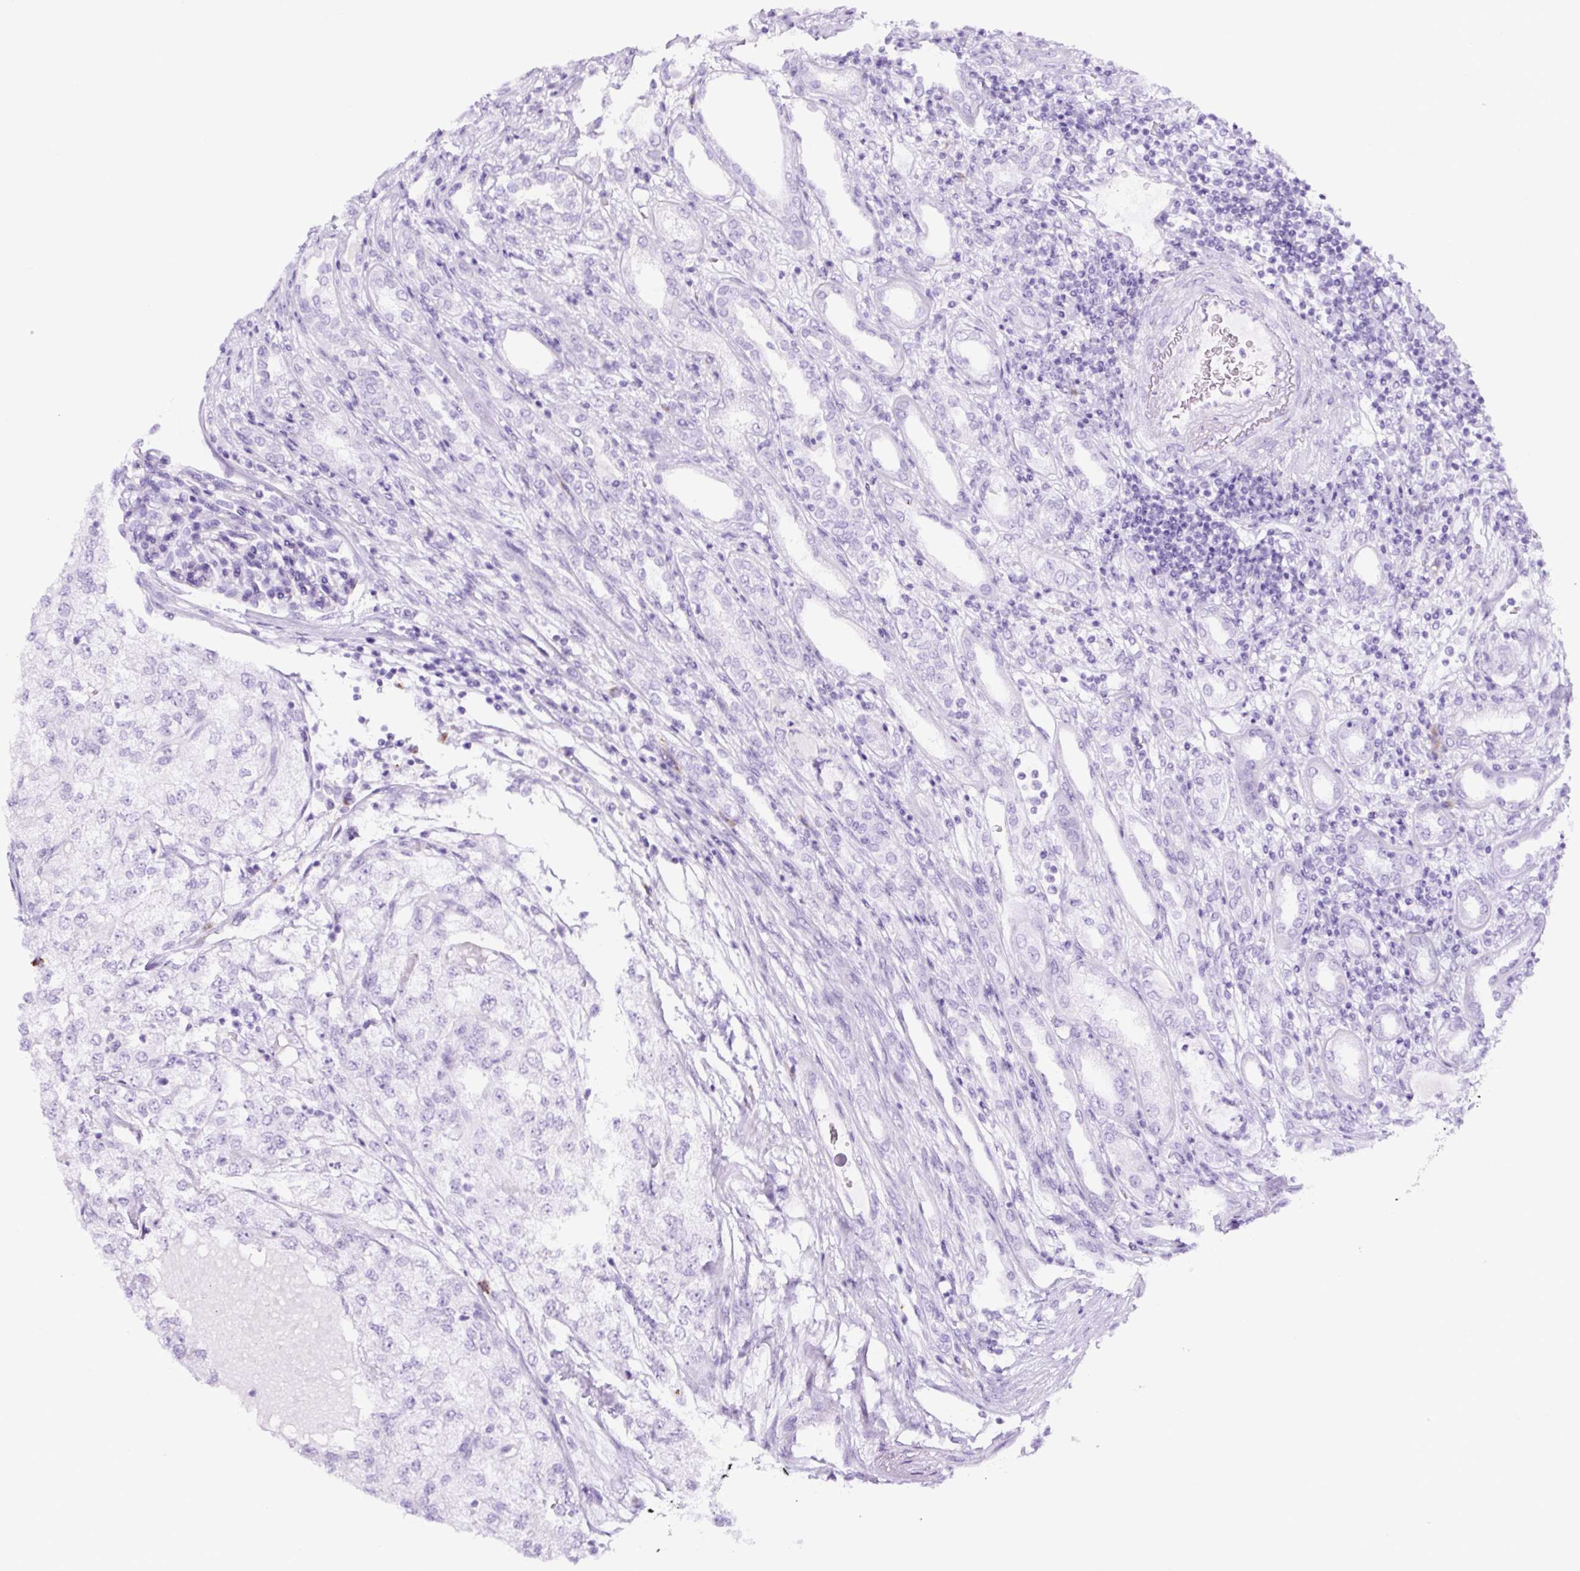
{"staining": {"intensity": "negative", "quantity": "none", "location": "none"}, "tissue": "renal cancer", "cell_type": "Tumor cells", "image_type": "cancer", "snomed": [{"axis": "morphology", "description": "Adenocarcinoma, NOS"}, {"axis": "topography", "description": "Kidney"}], "caption": "There is no significant staining in tumor cells of renal cancer.", "gene": "RNF212B", "patient": {"sex": "female", "age": 54}}